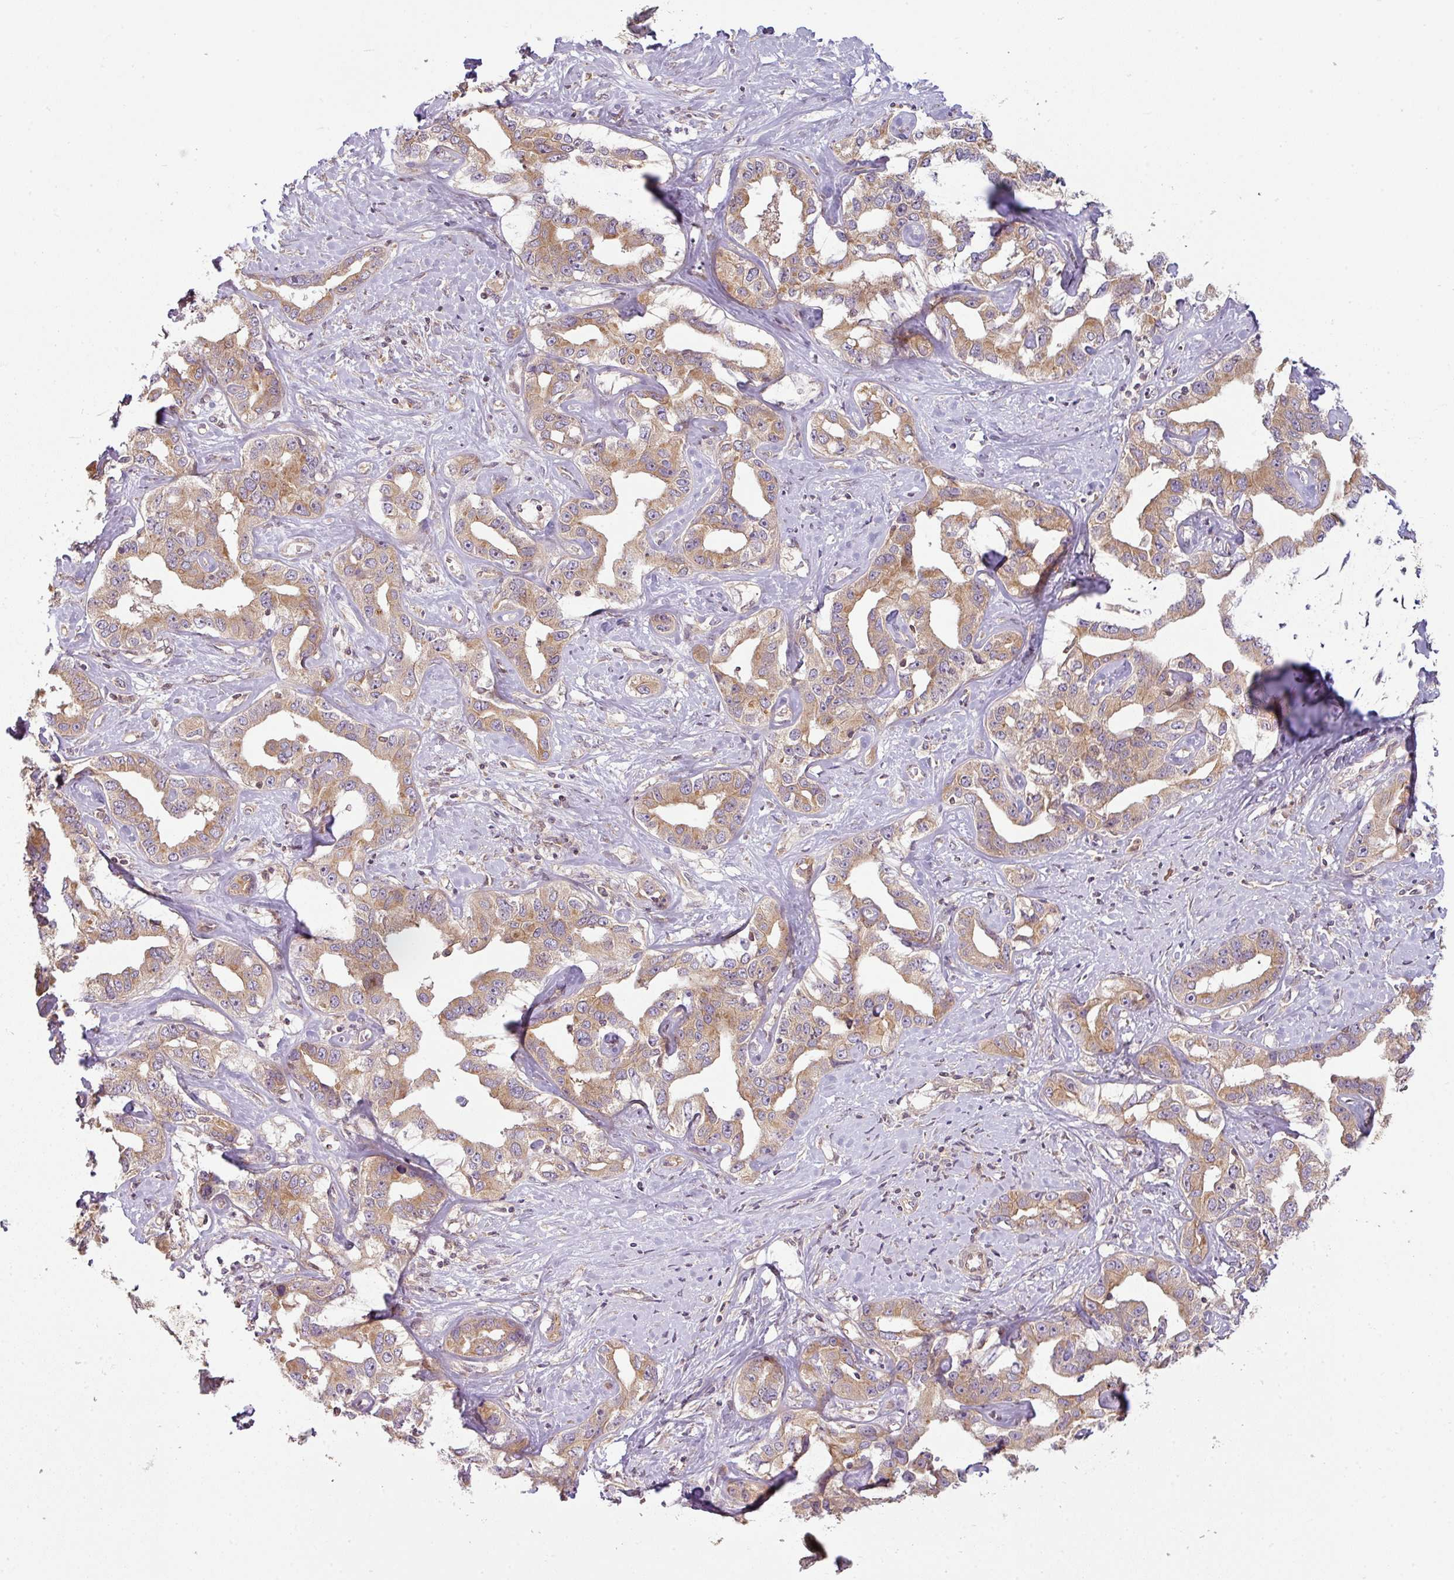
{"staining": {"intensity": "moderate", "quantity": ">75%", "location": "cytoplasmic/membranous"}, "tissue": "liver cancer", "cell_type": "Tumor cells", "image_type": "cancer", "snomed": [{"axis": "morphology", "description": "Cholangiocarcinoma"}, {"axis": "topography", "description": "Liver"}], "caption": "Liver cancer stained with a protein marker demonstrates moderate staining in tumor cells.", "gene": "RNF31", "patient": {"sex": "male", "age": 59}}